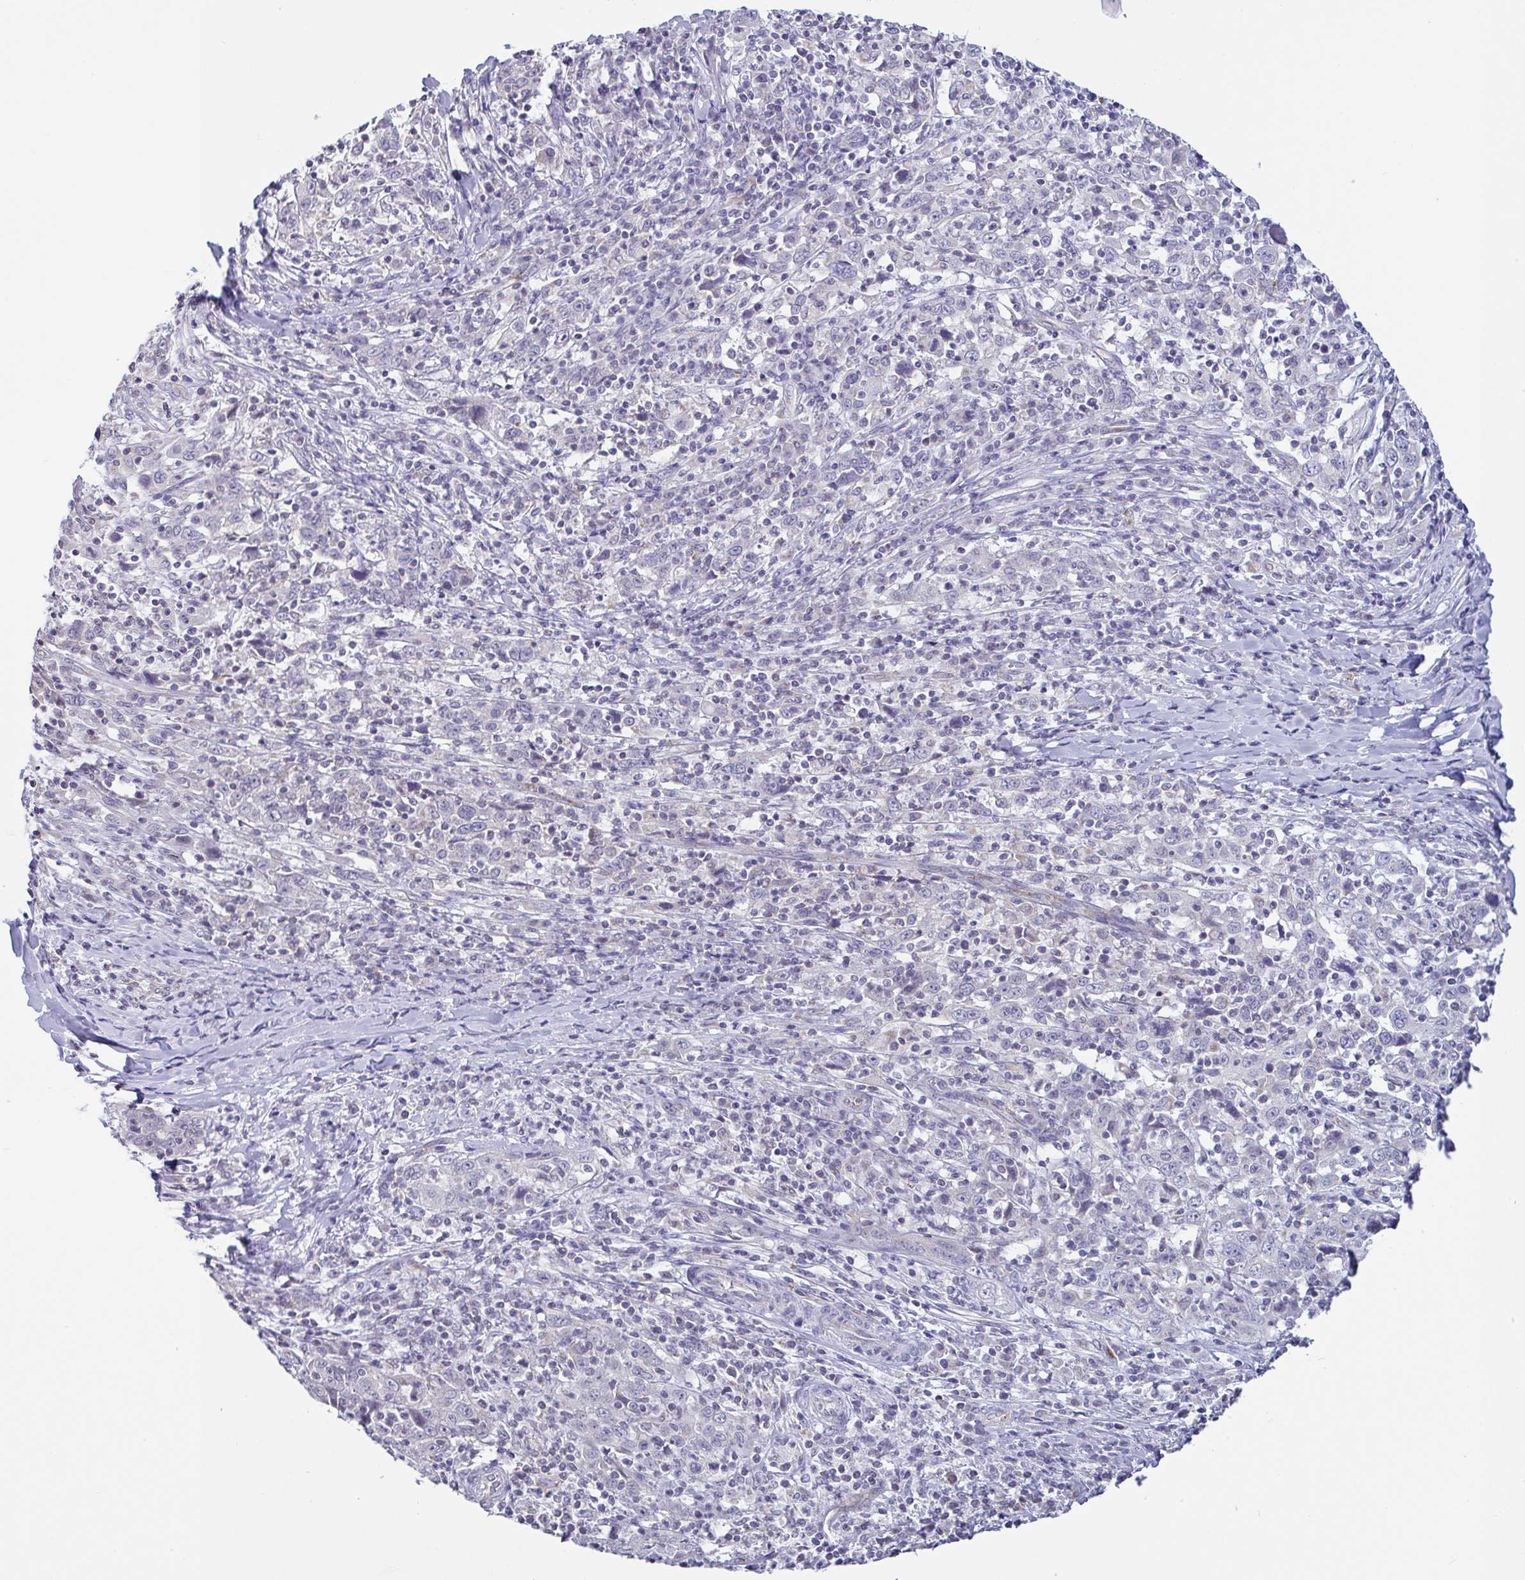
{"staining": {"intensity": "negative", "quantity": "none", "location": "none"}, "tissue": "cervical cancer", "cell_type": "Tumor cells", "image_type": "cancer", "snomed": [{"axis": "morphology", "description": "Squamous cell carcinoma, NOS"}, {"axis": "topography", "description": "Cervix"}], "caption": "Tumor cells are negative for protein expression in human cervical squamous cell carcinoma.", "gene": "PLCD4", "patient": {"sex": "female", "age": 46}}